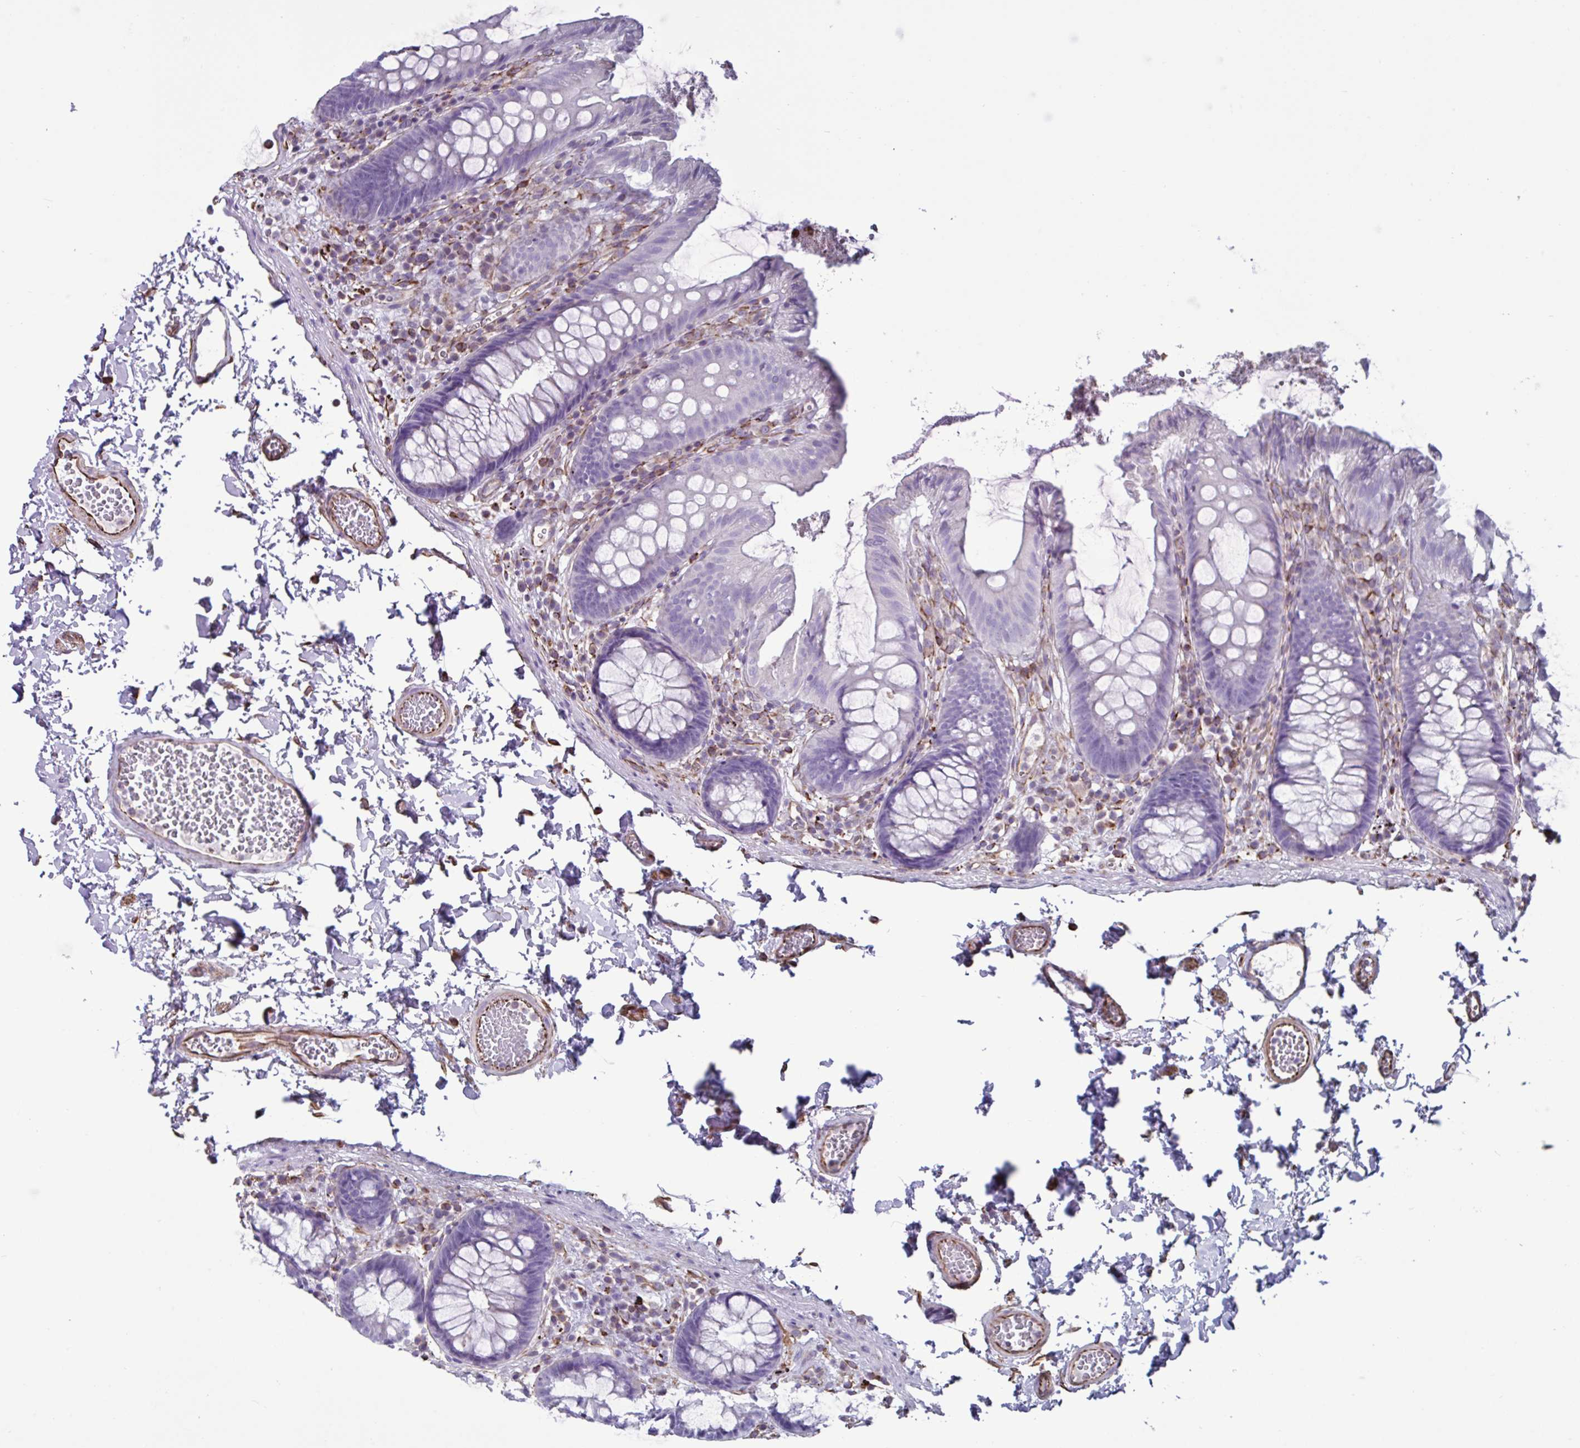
{"staining": {"intensity": "strong", "quantity": ">75%", "location": "cytoplasmic/membranous"}, "tissue": "colon", "cell_type": "Endothelial cells", "image_type": "normal", "snomed": [{"axis": "morphology", "description": "Normal tissue, NOS"}, {"axis": "topography", "description": "Colon"}, {"axis": "topography", "description": "Peripheral nerve tissue"}], "caption": "Protein analysis of unremarkable colon reveals strong cytoplasmic/membranous positivity in about >75% of endothelial cells.", "gene": "TMEM86B", "patient": {"sex": "male", "age": 84}}